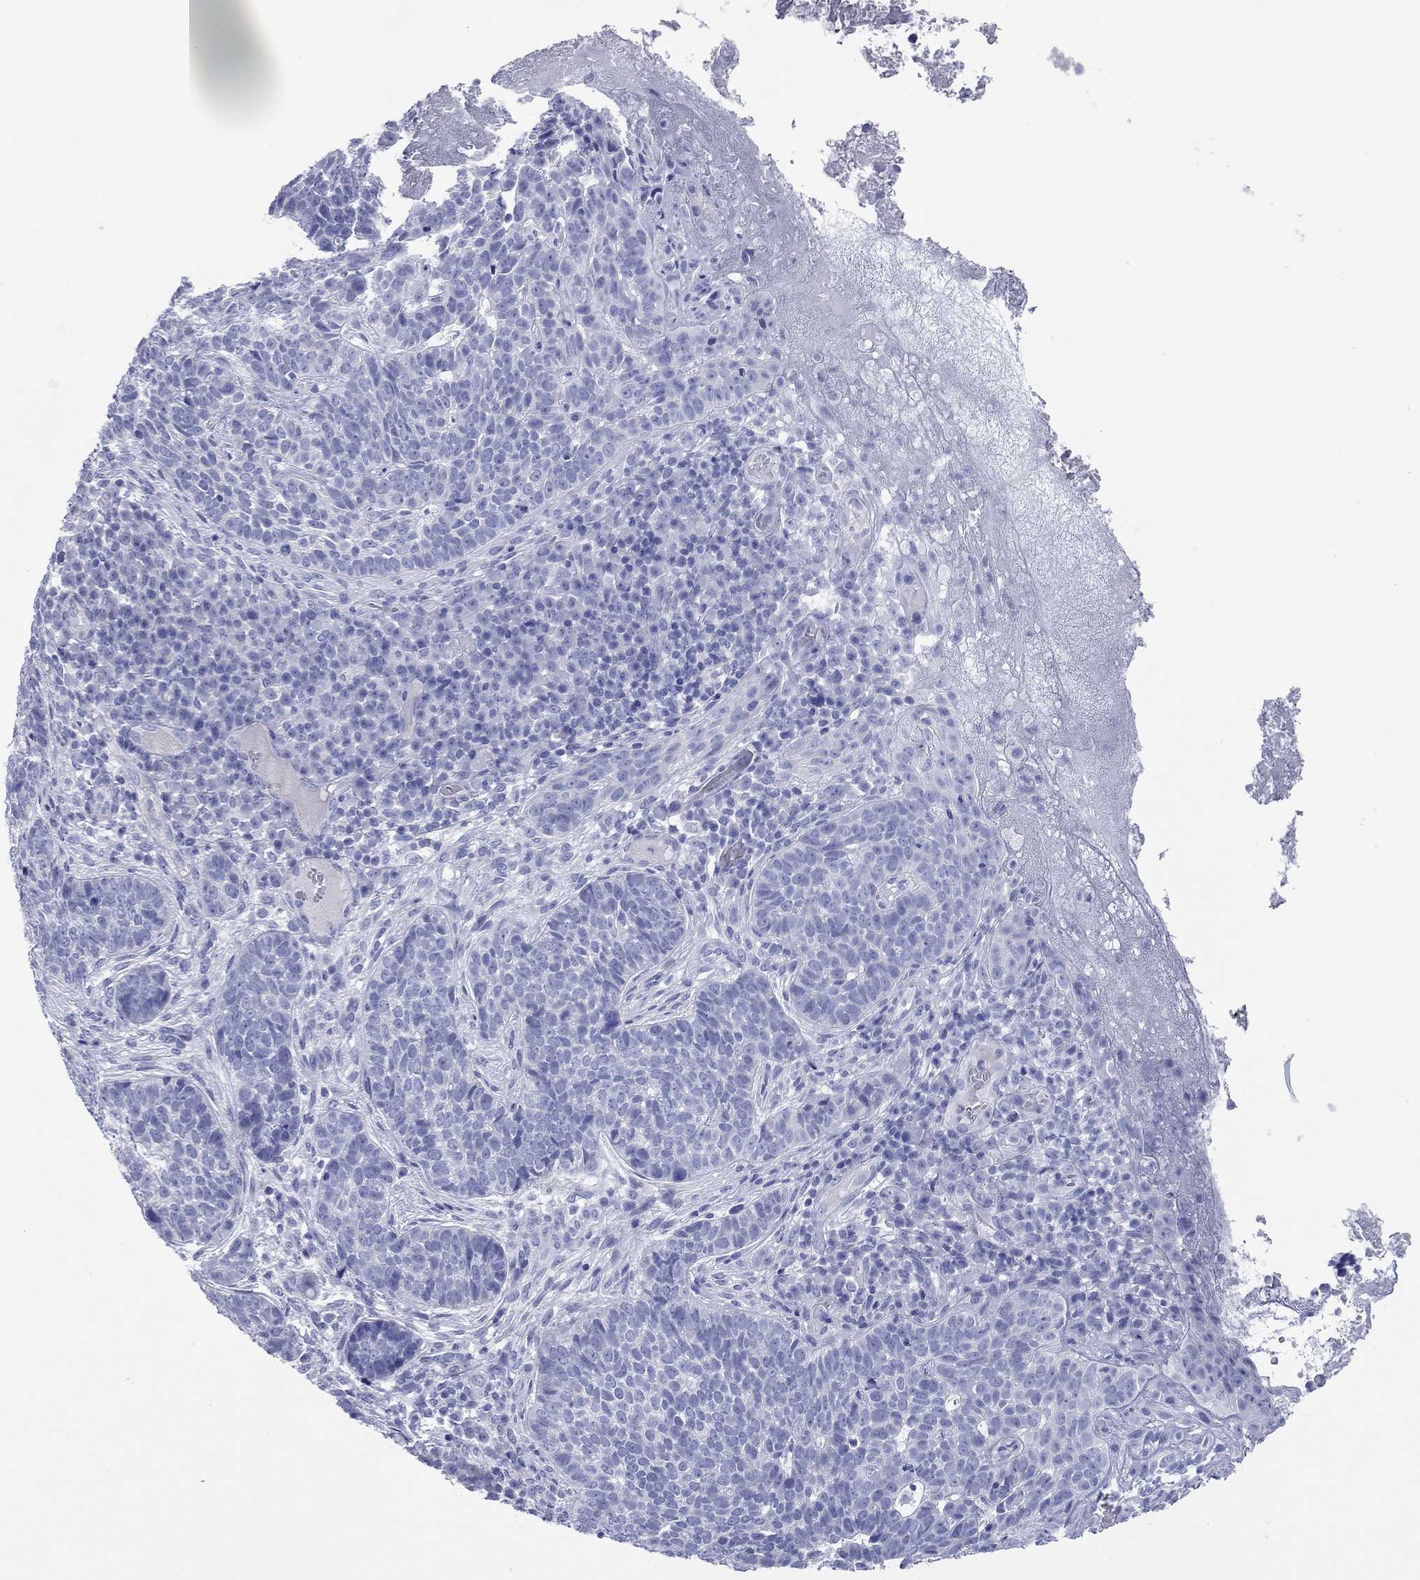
{"staining": {"intensity": "negative", "quantity": "none", "location": "none"}, "tissue": "skin cancer", "cell_type": "Tumor cells", "image_type": "cancer", "snomed": [{"axis": "morphology", "description": "Basal cell carcinoma"}, {"axis": "topography", "description": "Skin"}], "caption": "Immunohistochemistry (IHC) micrograph of human skin cancer (basal cell carcinoma) stained for a protein (brown), which demonstrates no expression in tumor cells.", "gene": "ACTL7B", "patient": {"sex": "female", "age": 69}}